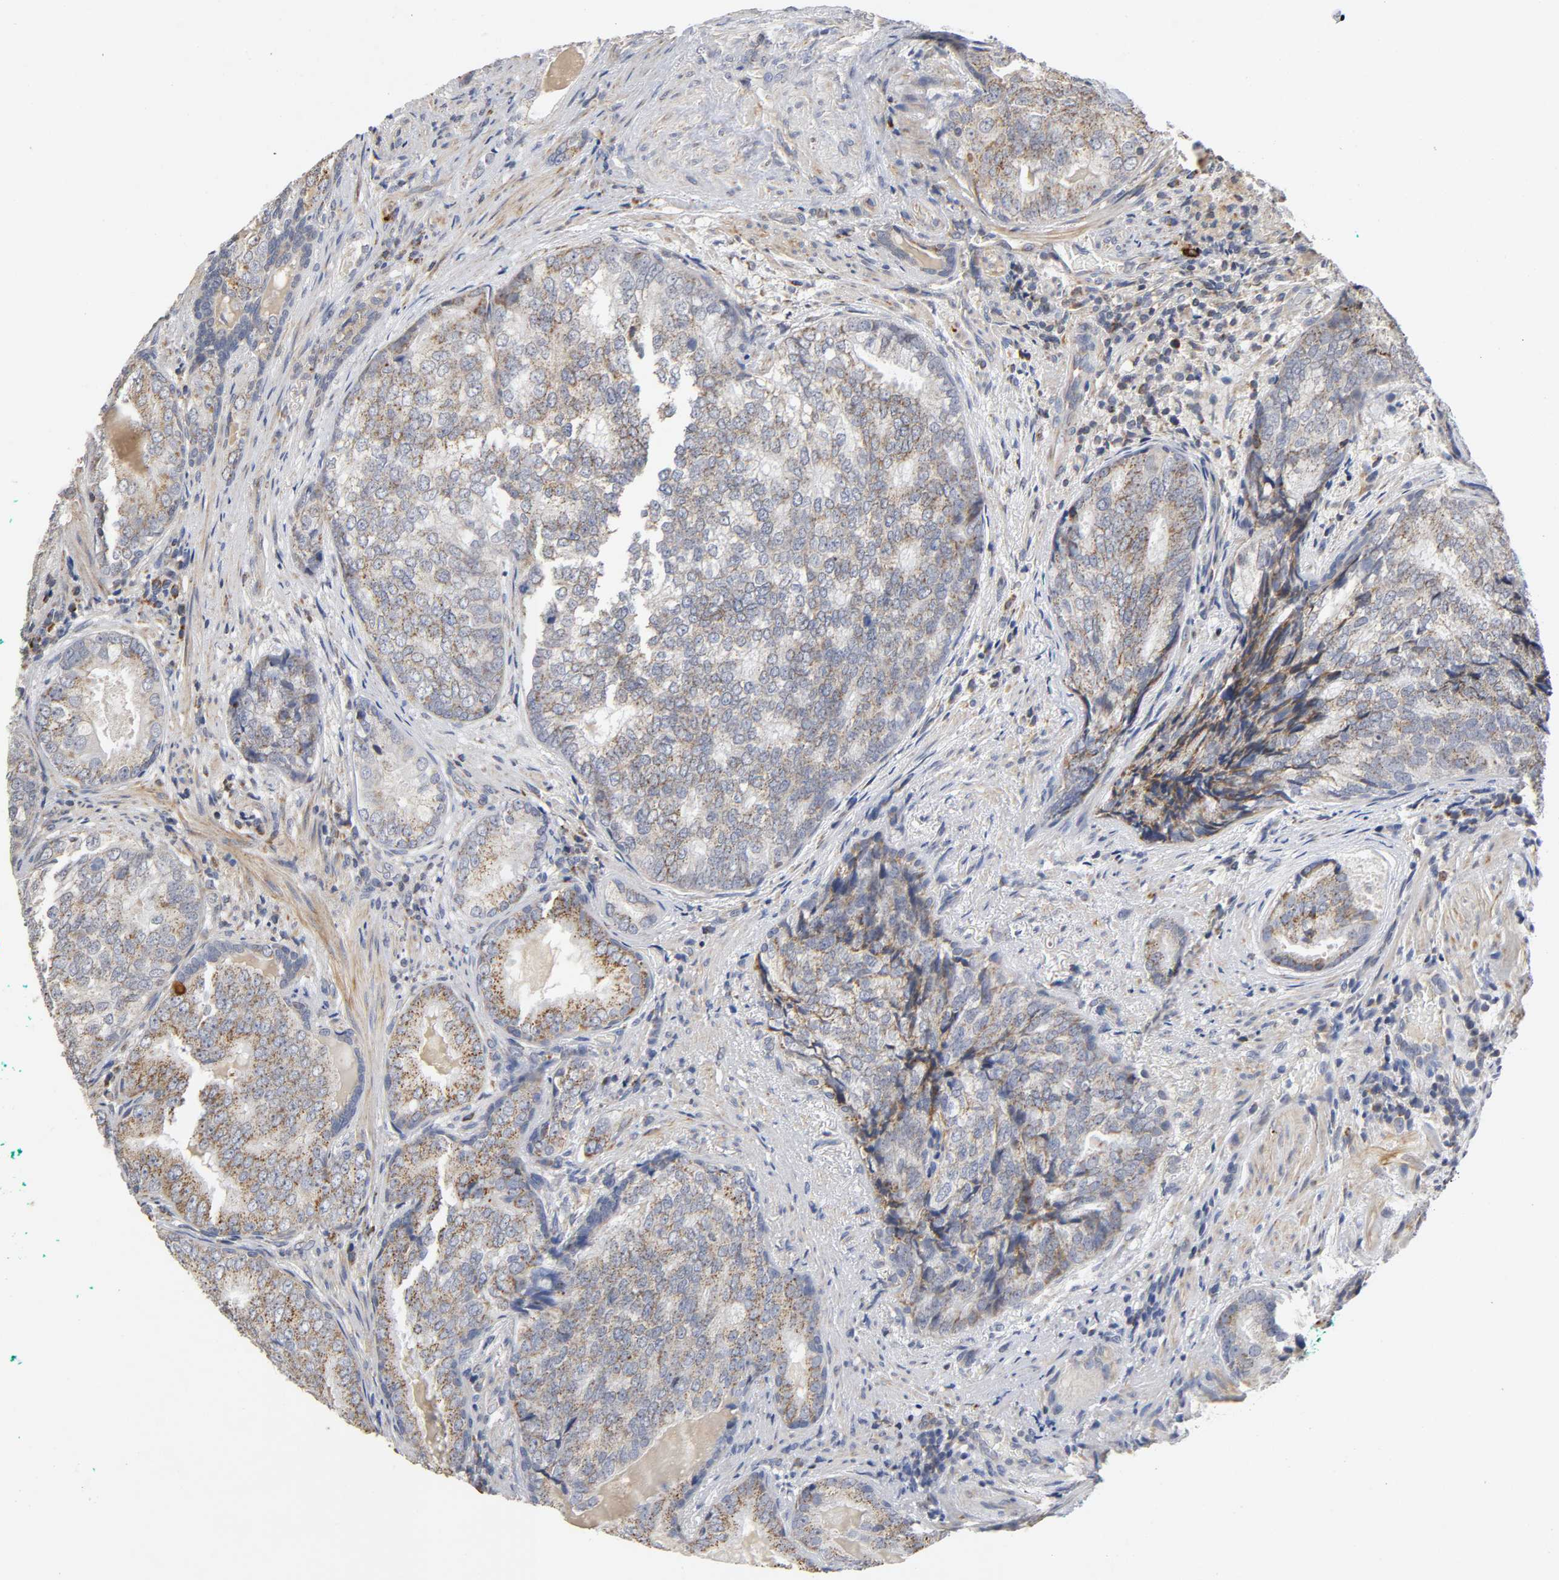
{"staining": {"intensity": "moderate", "quantity": ">75%", "location": "cytoplasmic/membranous"}, "tissue": "prostate cancer", "cell_type": "Tumor cells", "image_type": "cancer", "snomed": [{"axis": "morphology", "description": "Adenocarcinoma, High grade"}, {"axis": "topography", "description": "Prostate"}], "caption": "This is a micrograph of immunohistochemistry staining of prostate adenocarcinoma (high-grade), which shows moderate staining in the cytoplasmic/membranous of tumor cells.", "gene": "SYT16", "patient": {"sex": "male", "age": 66}}